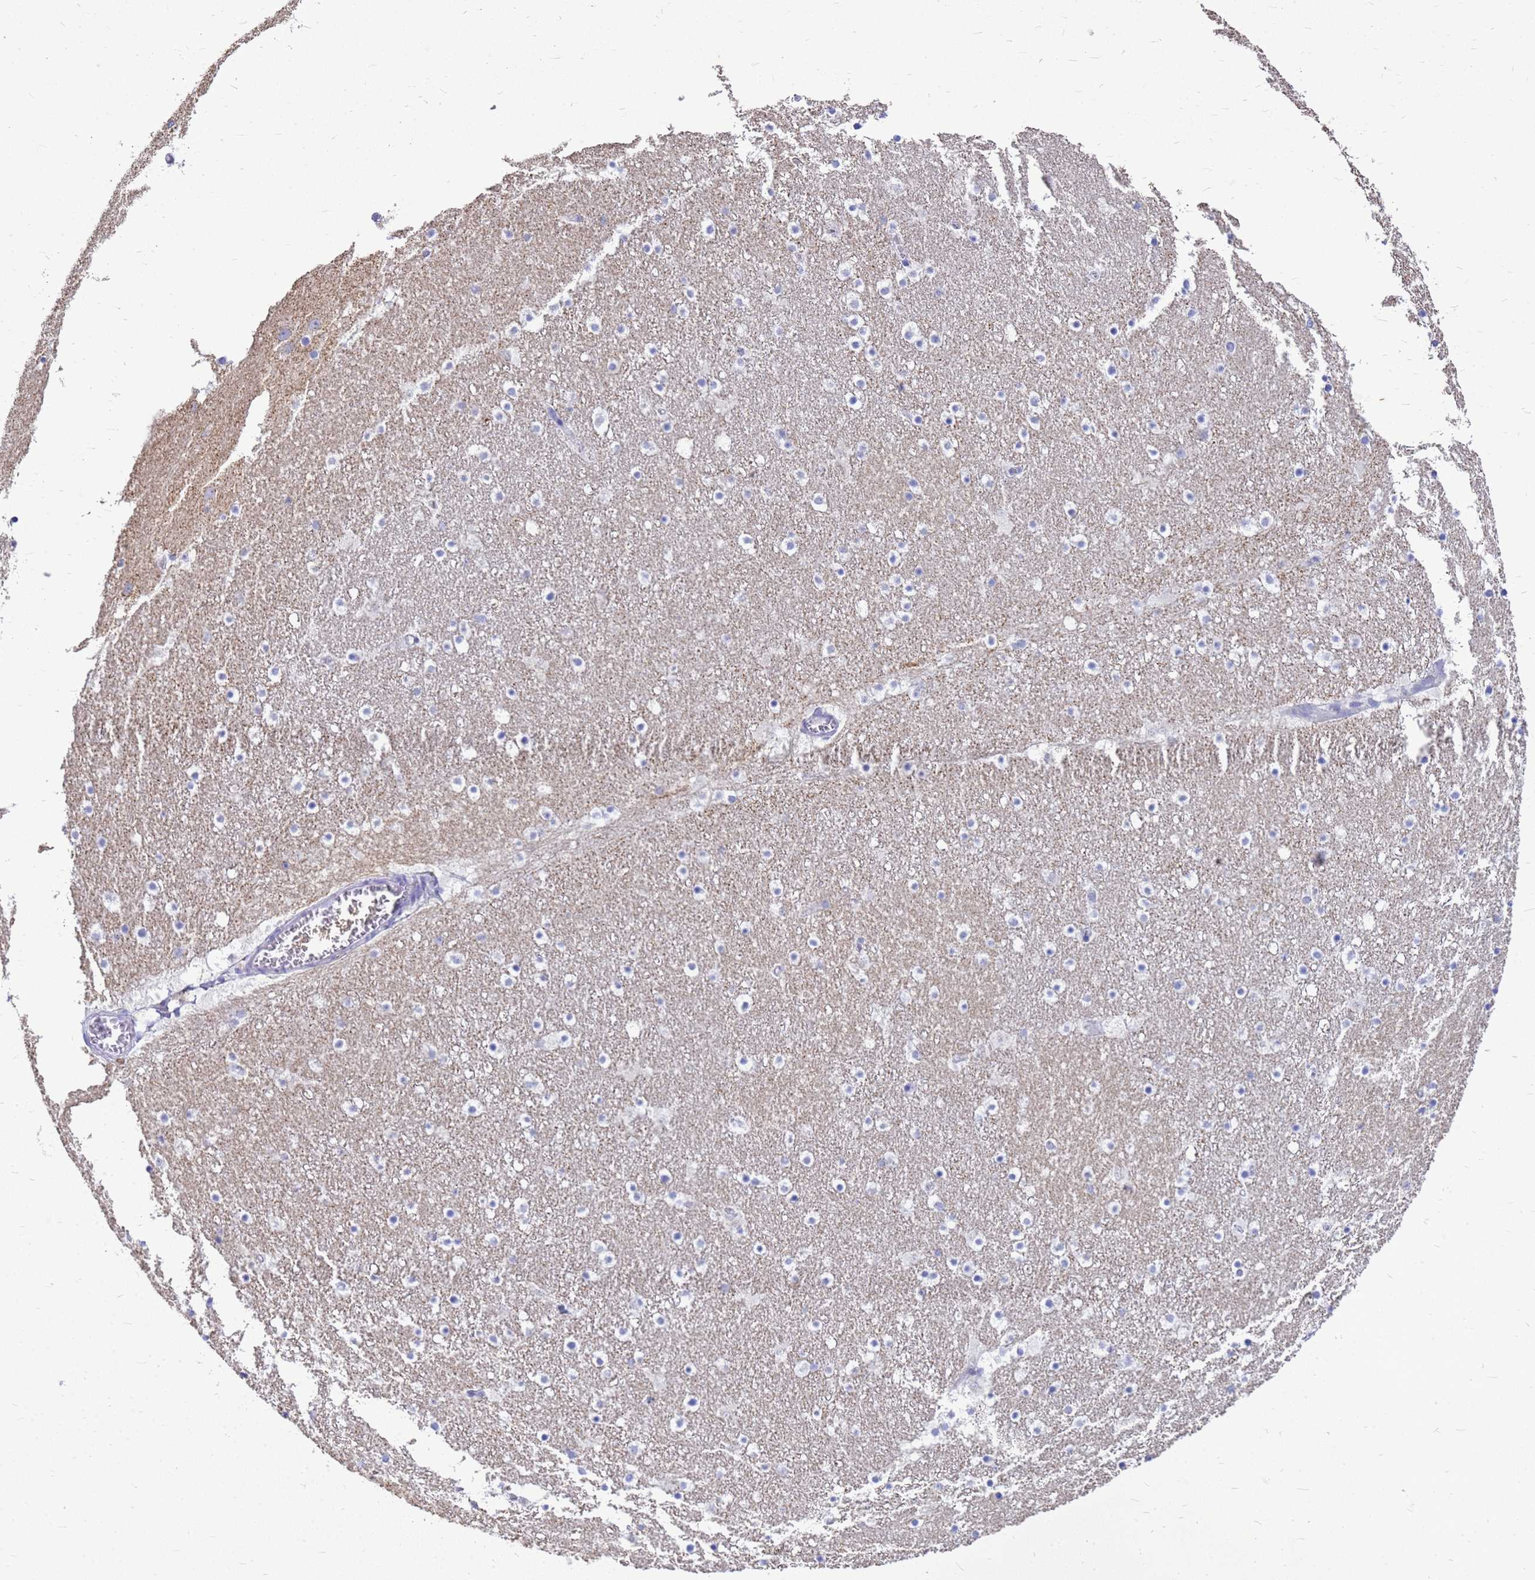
{"staining": {"intensity": "negative", "quantity": "none", "location": "none"}, "tissue": "caudate", "cell_type": "Glial cells", "image_type": "normal", "snomed": [{"axis": "morphology", "description": "Normal tissue, NOS"}, {"axis": "topography", "description": "Lateral ventricle wall"}], "caption": "This is an IHC image of normal human caudate. There is no staining in glial cells.", "gene": "OR52E2", "patient": {"sex": "male", "age": 45}}